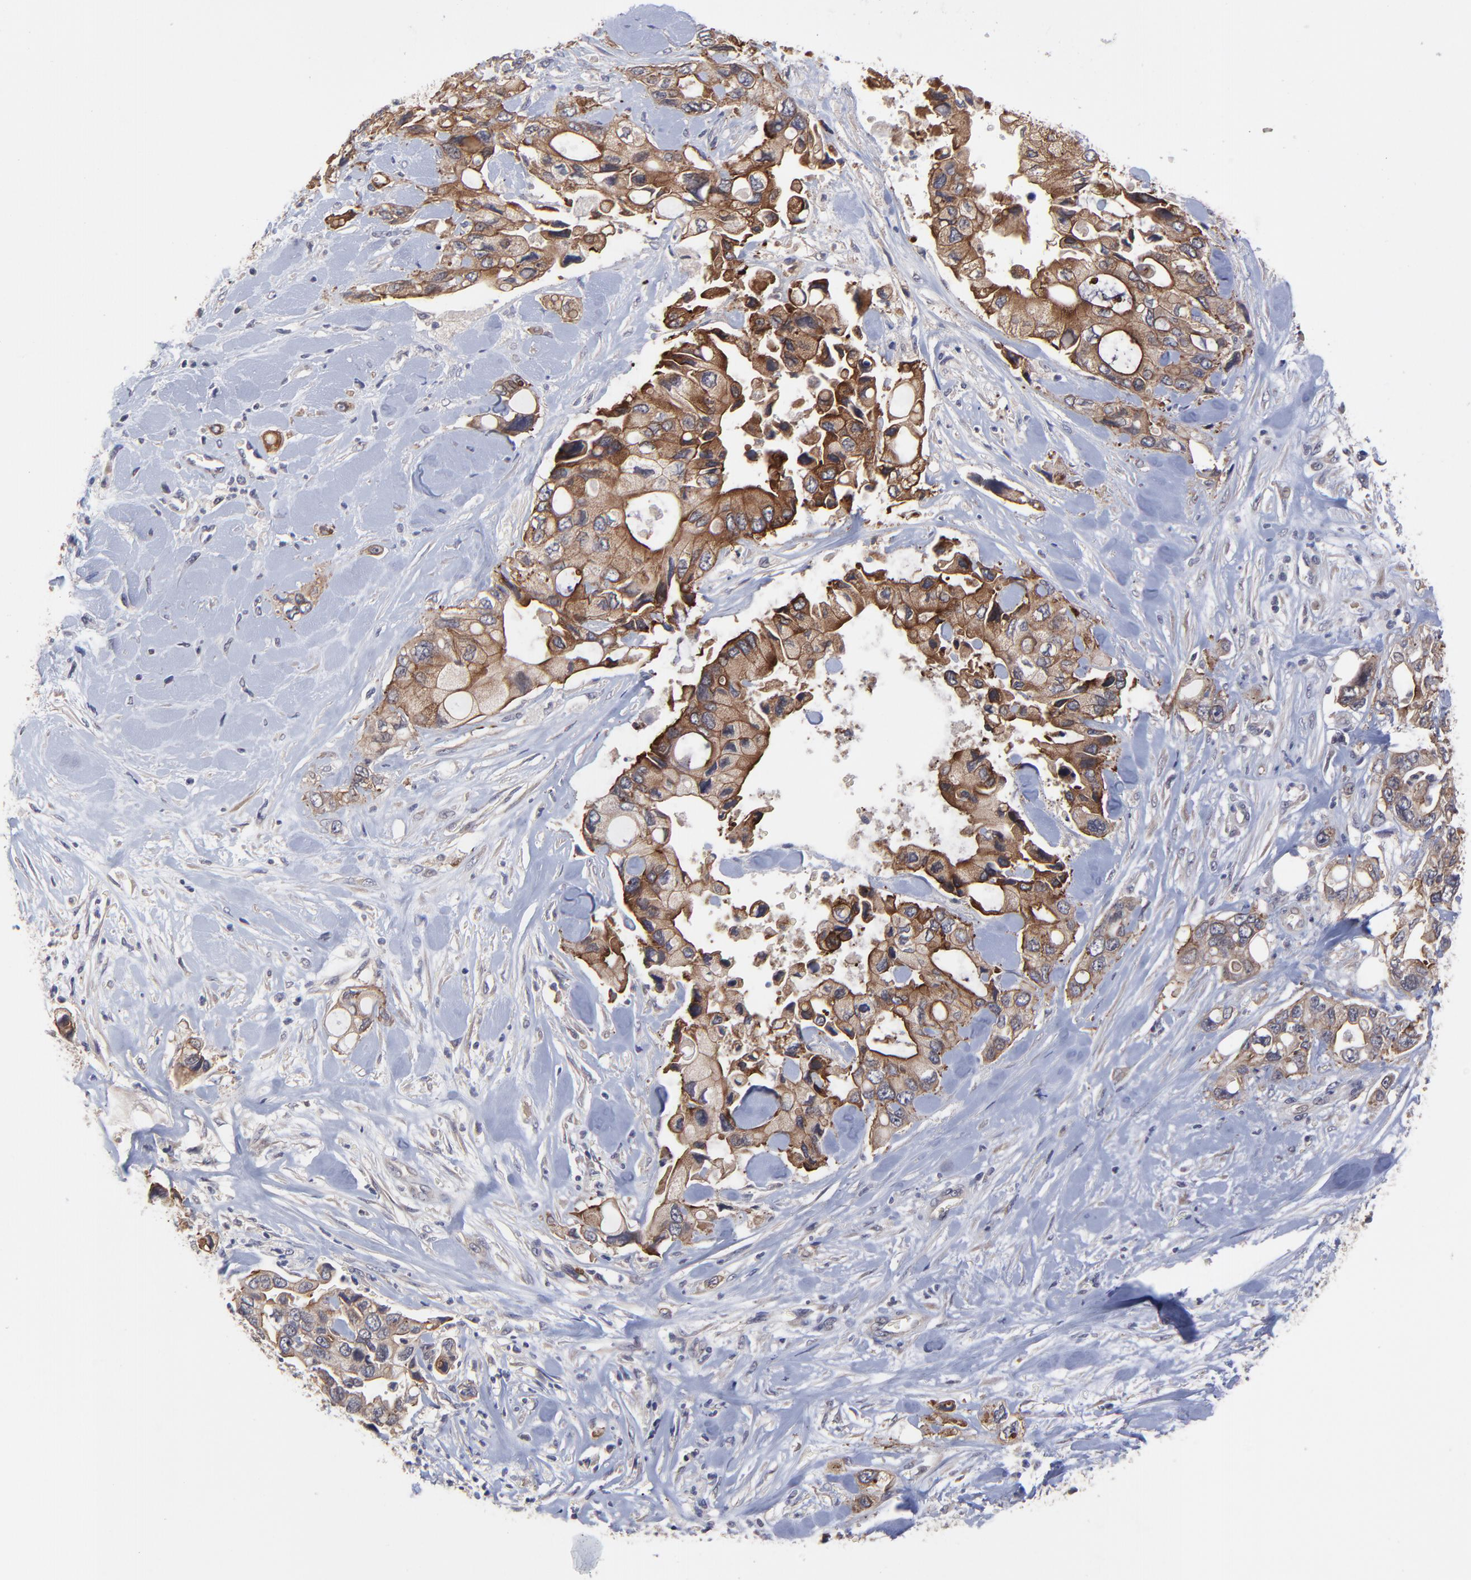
{"staining": {"intensity": "strong", "quantity": ">75%", "location": "cytoplasmic/membranous"}, "tissue": "pancreatic cancer", "cell_type": "Tumor cells", "image_type": "cancer", "snomed": [{"axis": "morphology", "description": "Adenocarcinoma, NOS"}, {"axis": "topography", "description": "Pancreas"}], "caption": "Adenocarcinoma (pancreatic) was stained to show a protein in brown. There is high levels of strong cytoplasmic/membranous staining in about >75% of tumor cells. (Stains: DAB in brown, nuclei in blue, Microscopy: brightfield microscopy at high magnification).", "gene": "ZNF780B", "patient": {"sex": "male", "age": 70}}